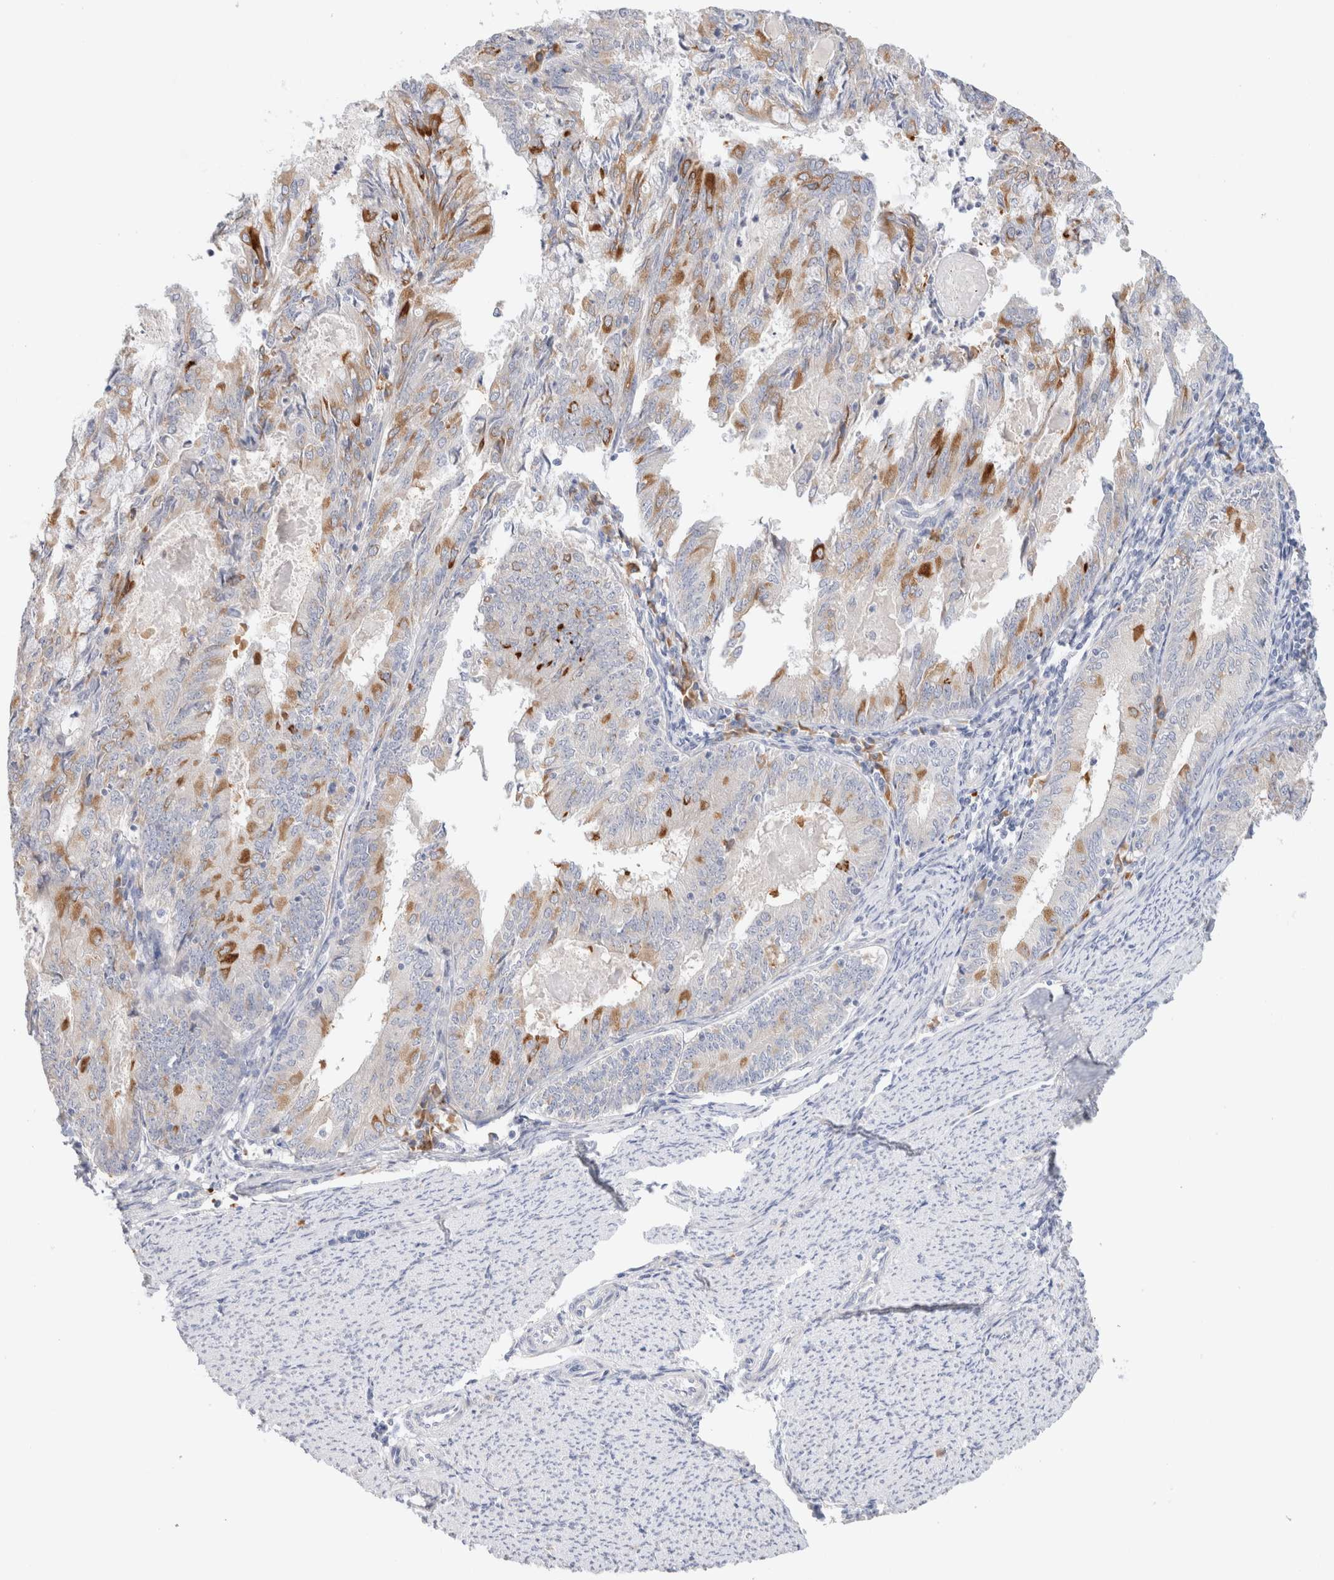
{"staining": {"intensity": "moderate", "quantity": "<25%", "location": "cytoplasmic/membranous"}, "tissue": "endometrial cancer", "cell_type": "Tumor cells", "image_type": "cancer", "snomed": [{"axis": "morphology", "description": "Adenocarcinoma, NOS"}, {"axis": "topography", "description": "Endometrium"}], "caption": "This histopathology image demonstrates adenocarcinoma (endometrial) stained with IHC to label a protein in brown. The cytoplasmic/membranous of tumor cells show moderate positivity for the protein. Nuclei are counter-stained blue.", "gene": "GADD45G", "patient": {"sex": "female", "age": 57}}